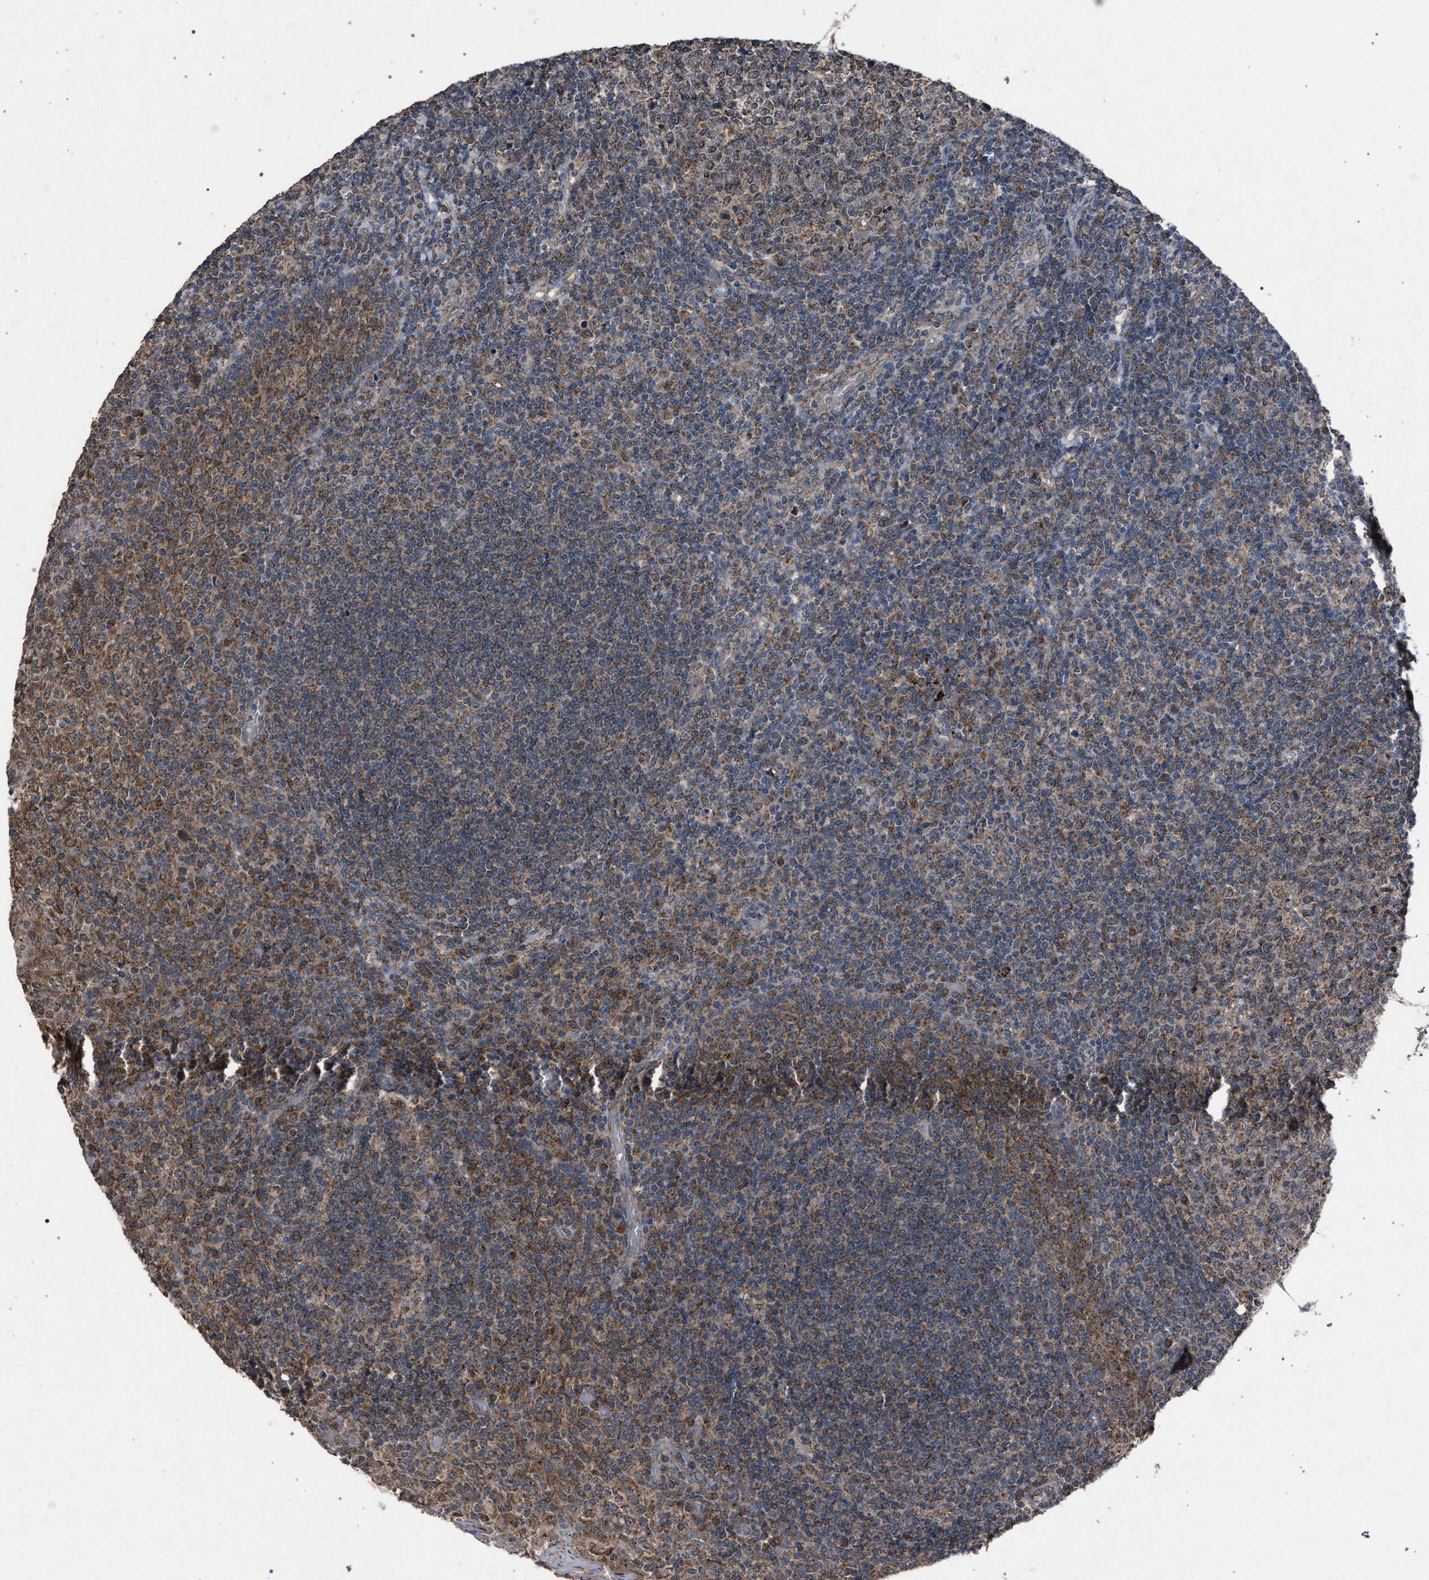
{"staining": {"intensity": "moderate", "quantity": ">75%", "location": "cytoplasmic/membranous"}, "tissue": "tonsil", "cell_type": "Germinal center cells", "image_type": "normal", "snomed": [{"axis": "morphology", "description": "Normal tissue, NOS"}, {"axis": "topography", "description": "Tonsil"}], "caption": "High-magnification brightfield microscopy of unremarkable tonsil stained with DAB (3,3'-diaminobenzidine) (brown) and counterstained with hematoxylin (blue). germinal center cells exhibit moderate cytoplasmic/membranous expression is seen in about>75% of cells.", "gene": "HSD17B4", "patient": {"sex": "female", "age": 19}}